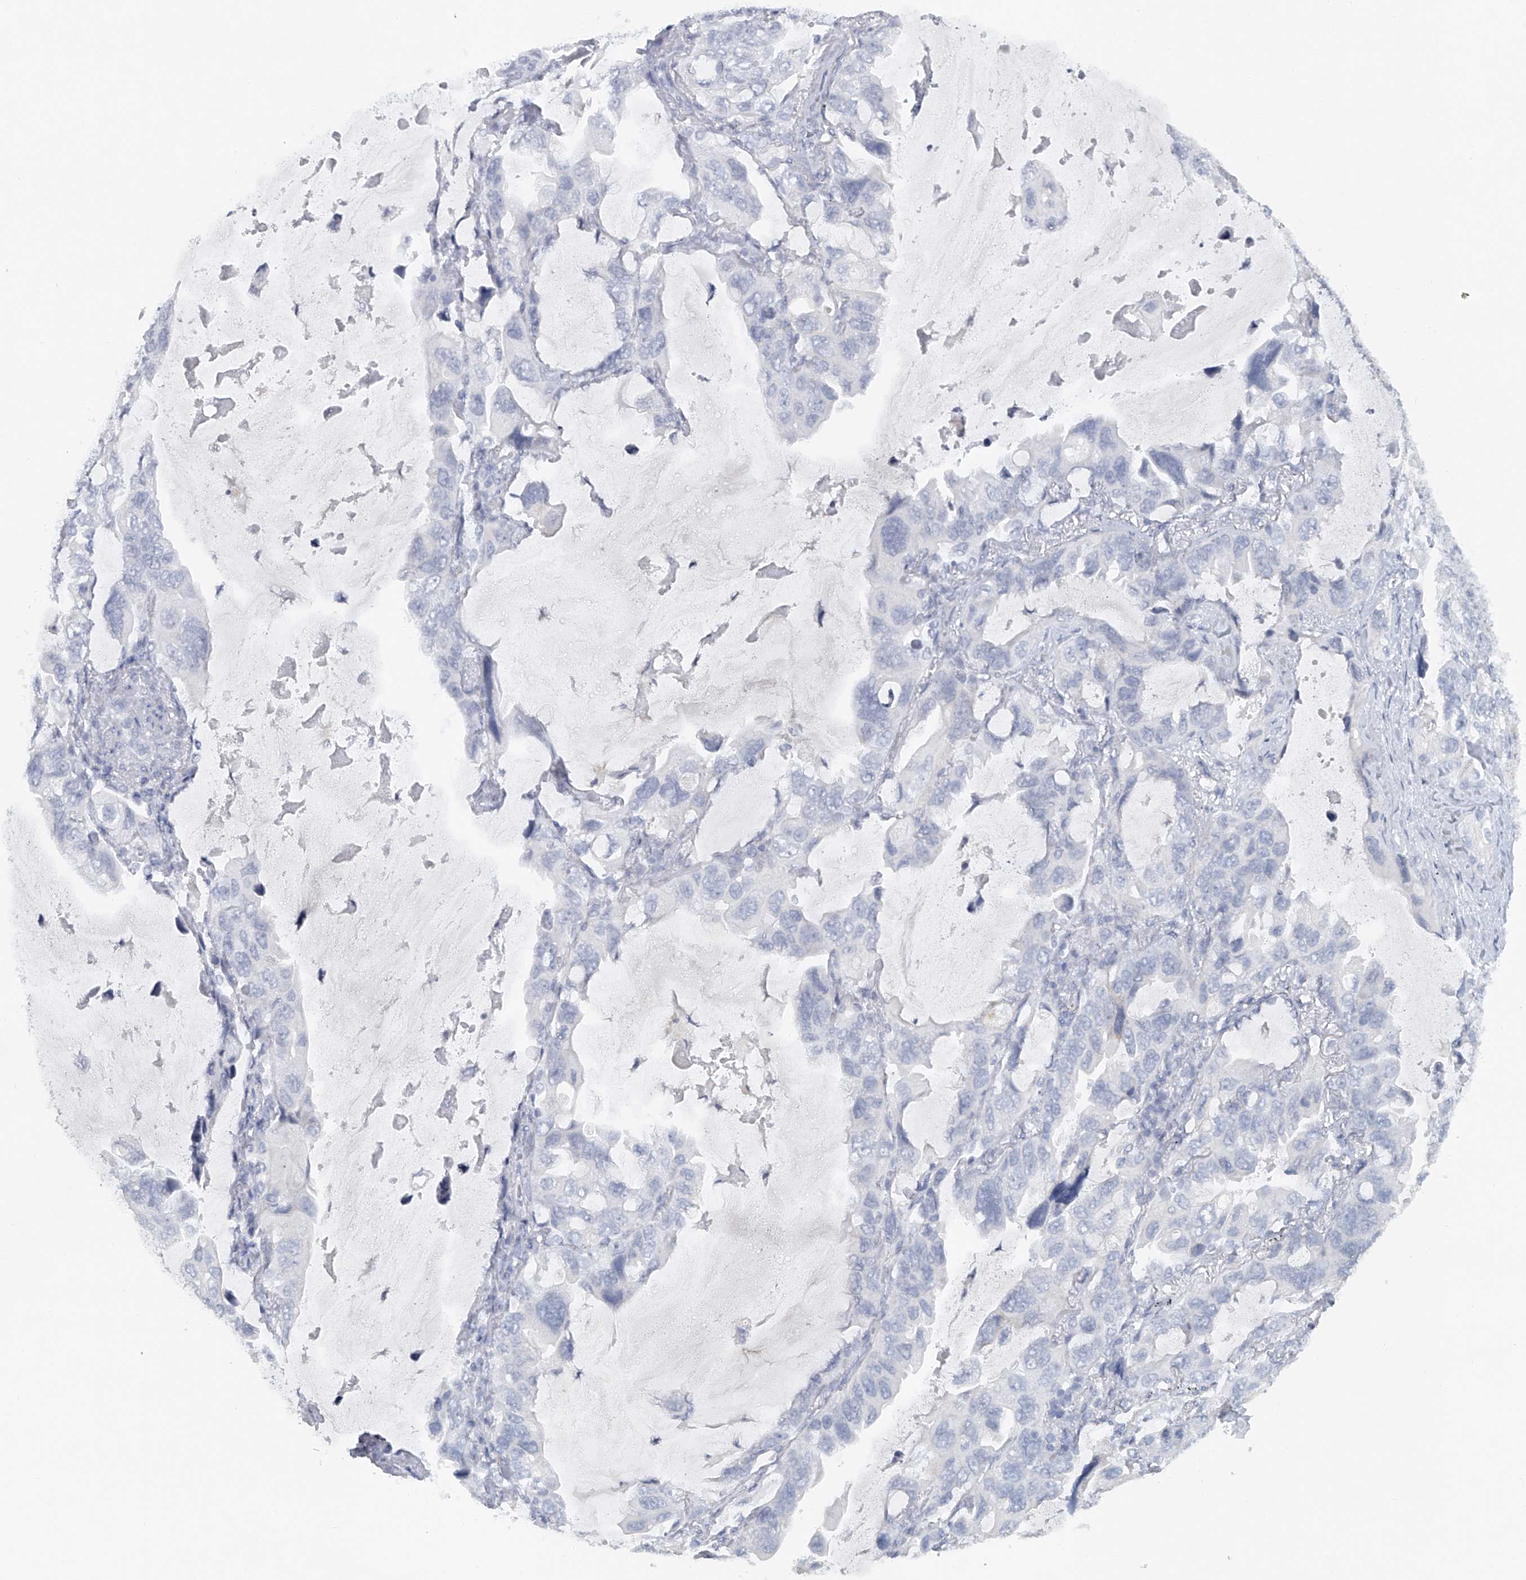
{"staining": {"intensity": "negative", "quantity": "none", "location": "none"}, "tissue": "lung cancer", "cell_type": "Tumor cells", "image_type": "cancer", "snomed": [{"axis": "morphology", "description": "Squamous cell carcinoma, NOS"}, {"axis": "topography", "description": "Lung"}], "caption": "Lung squamous cell carcinoma stained for a protein using immunohistochemistry (IHC) displays no expression tumor cells.", "gene": "FAT2", "patient": {"sex": "female", "age": 73}}